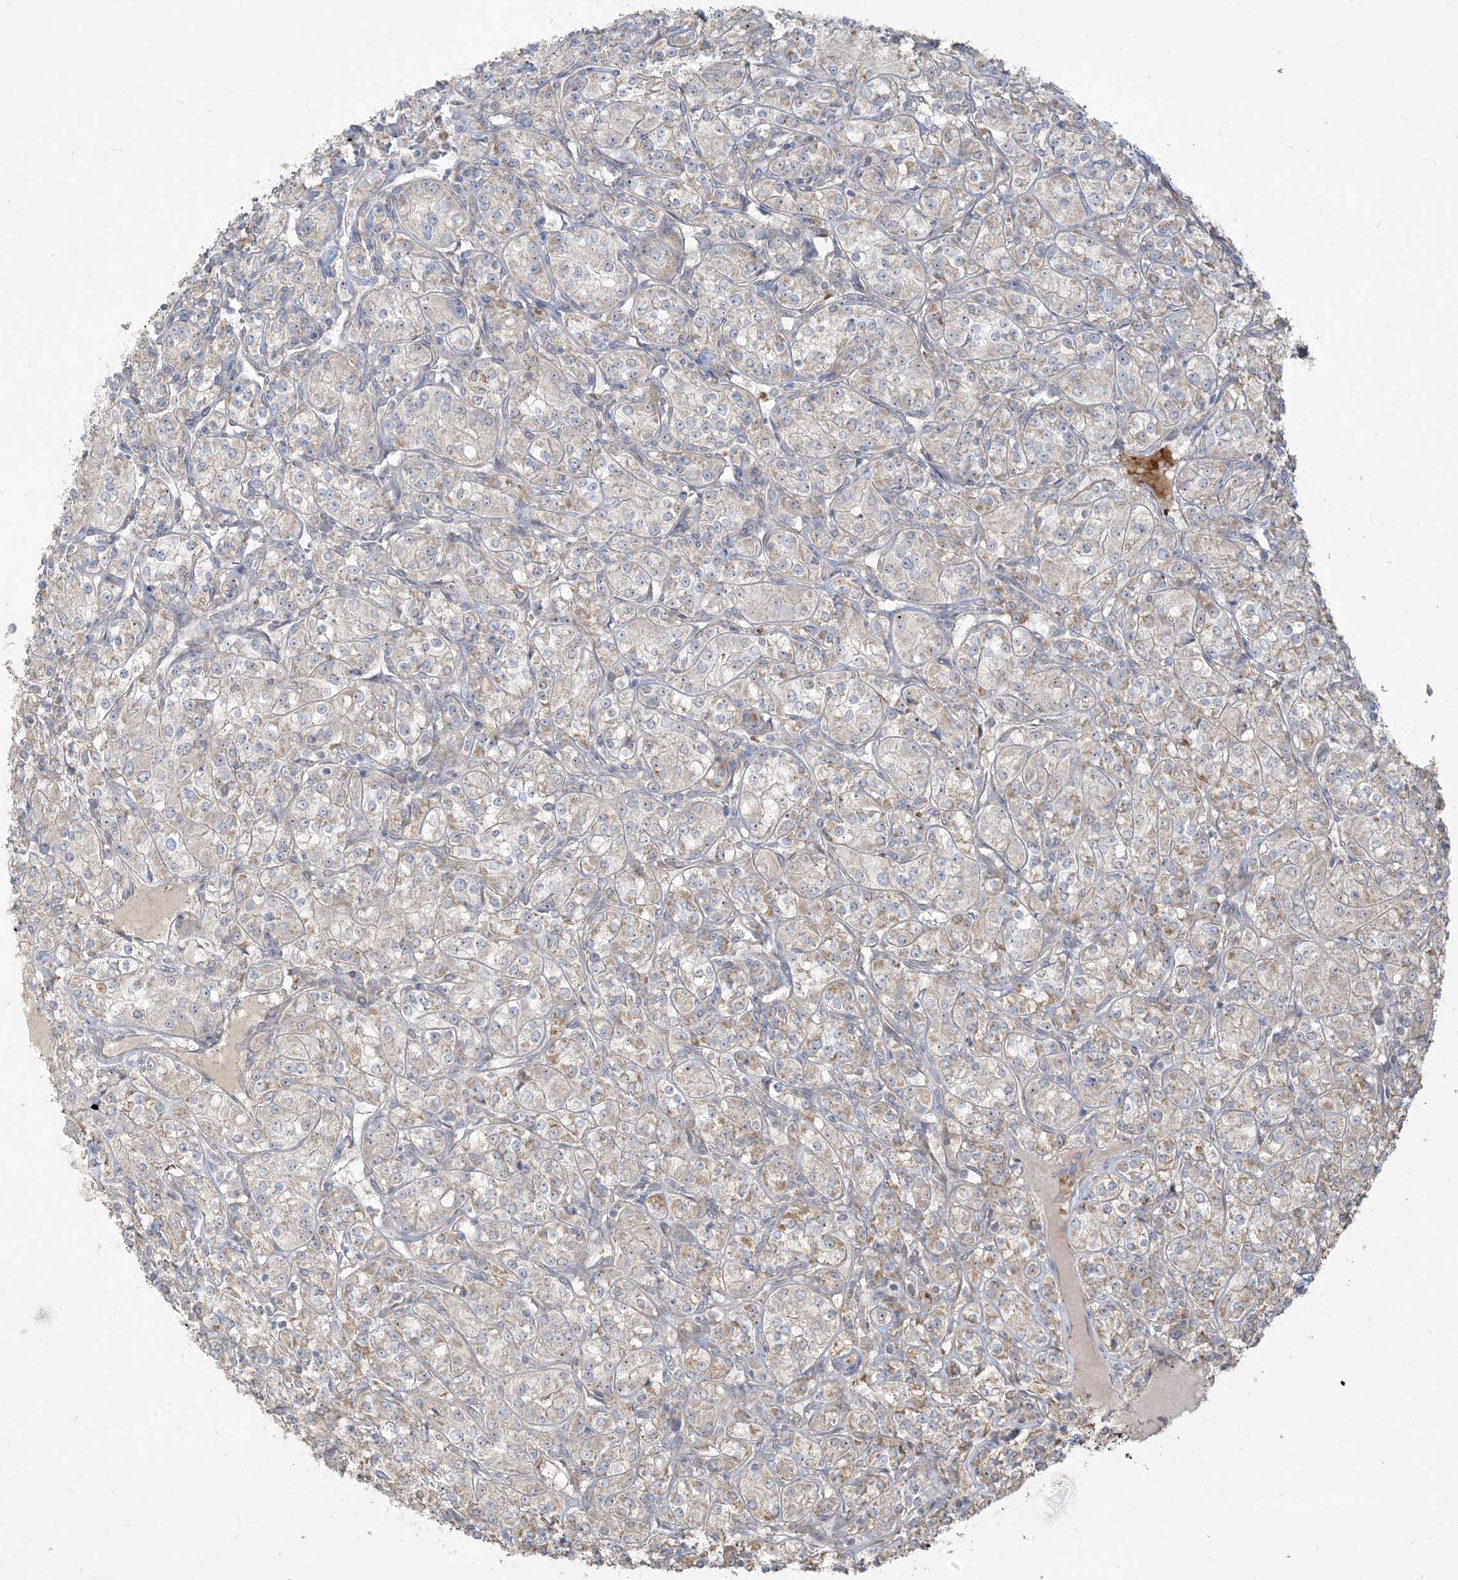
{"staining": {"intensity": "negative", "quantity": "none", "location": "none"}, "tissue": "renal cancer", "cell_type": "Tumor cells", "image_type": "cancer", "snomed": [{"axis": "morphology", "description": "Adenocarcinoma, NOS"}, {"axis": "topography", "description": "Kidney"}], "caption": "High power microscopy image of an immunohistochemistry histopathology image of renal adenocarcinoma, revealing no significant expression in tumor cells.", "gene": "KLHL18", "patient": {"sex": "male", "age": 77}}